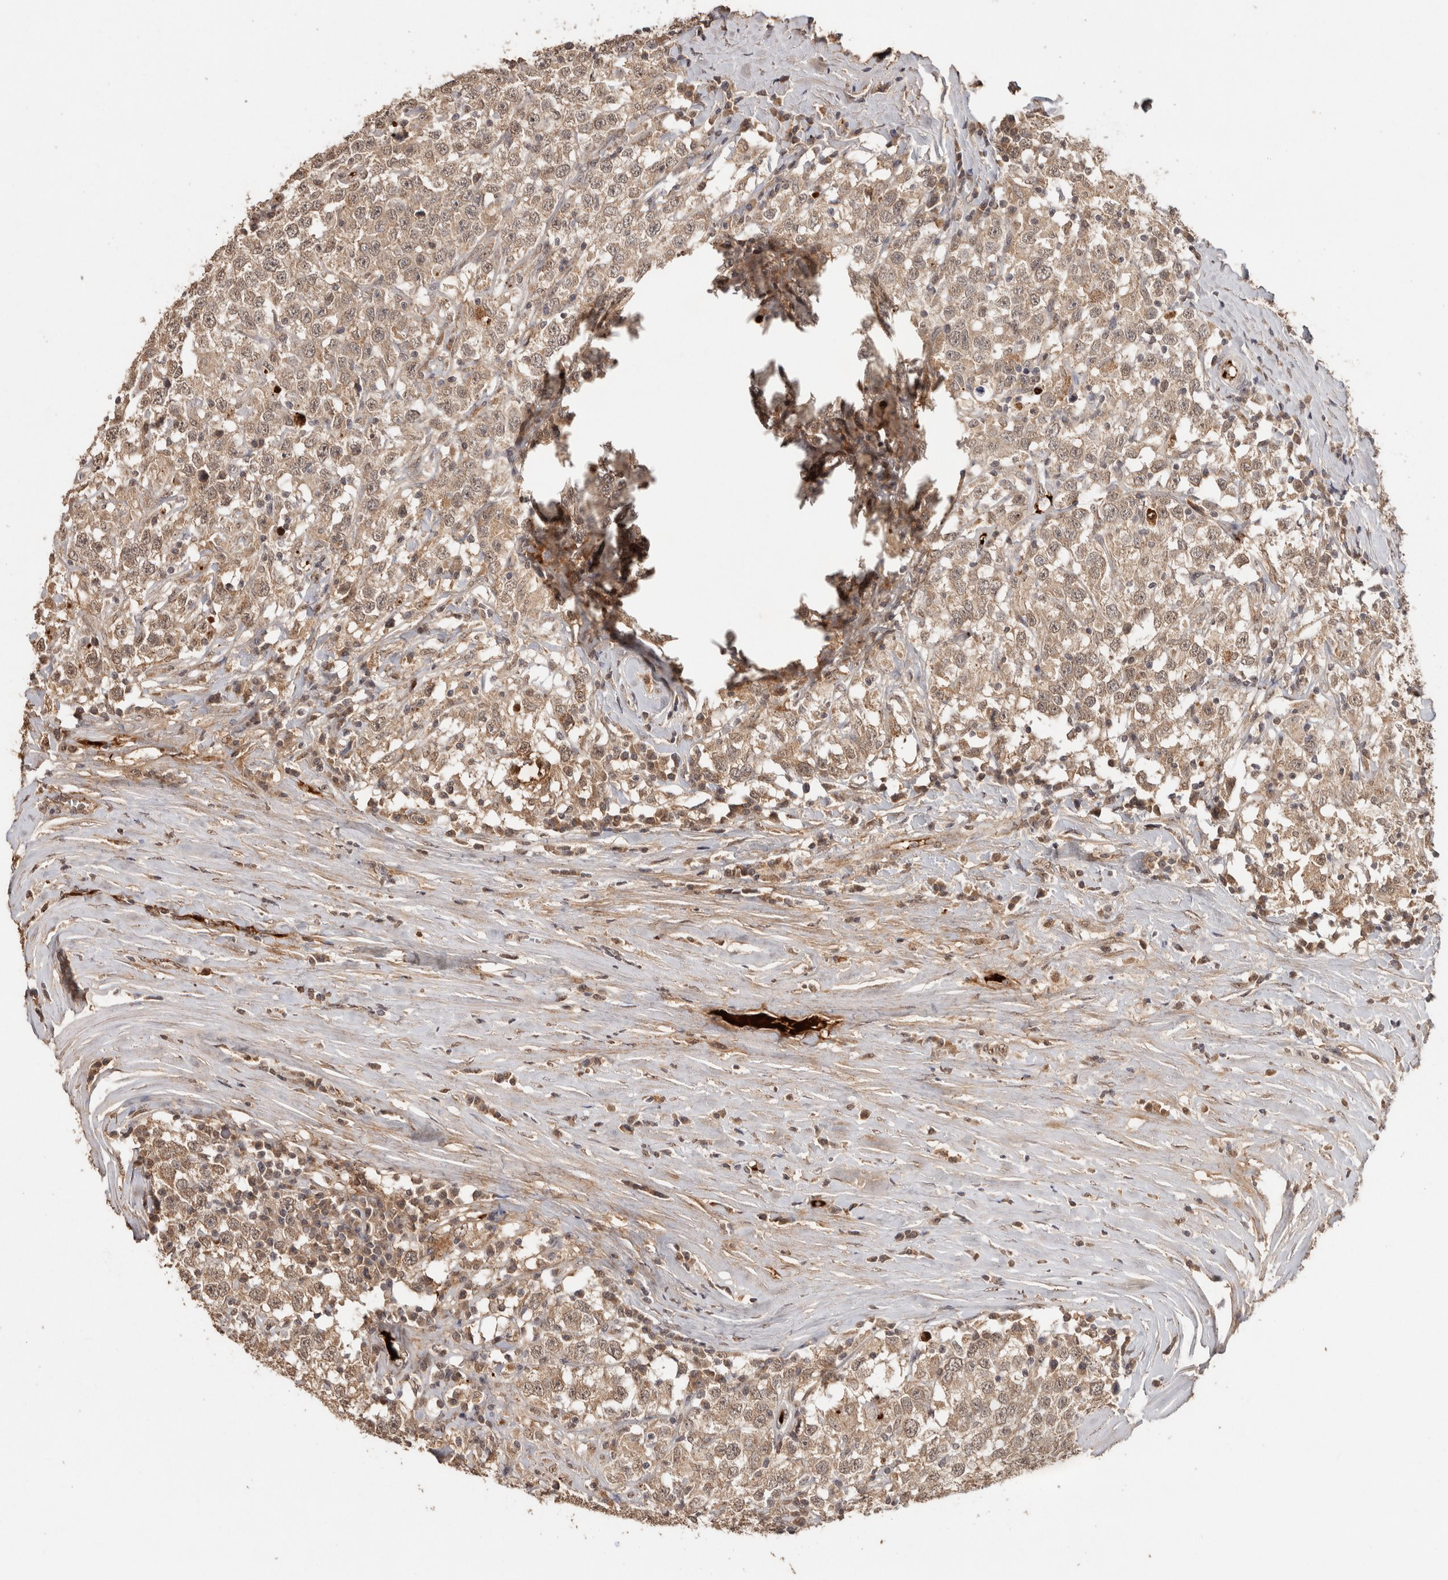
{"staining": {"intensity": "weak", "quantity": "25%-75%", "location": "cytoplasmic/membranous,nuclear"}, "tissue": "testis cancer", "cell_type": "Tumor cells", "image_type": "cancer", "snomed": [{"axis": "morphology", "description": "Seminoma, NOS"}, {"axis": "topography", "description": "Testis"}], "caption": "This photomicrograph demonstrates IHC staining of human testis seminoma, with low weak cytoplasmic/membranous and nuclear staining in about 25%-75% of tumor cells.", "gene": "FAM3A", "patient": {"sex": "male", "age": 41}}